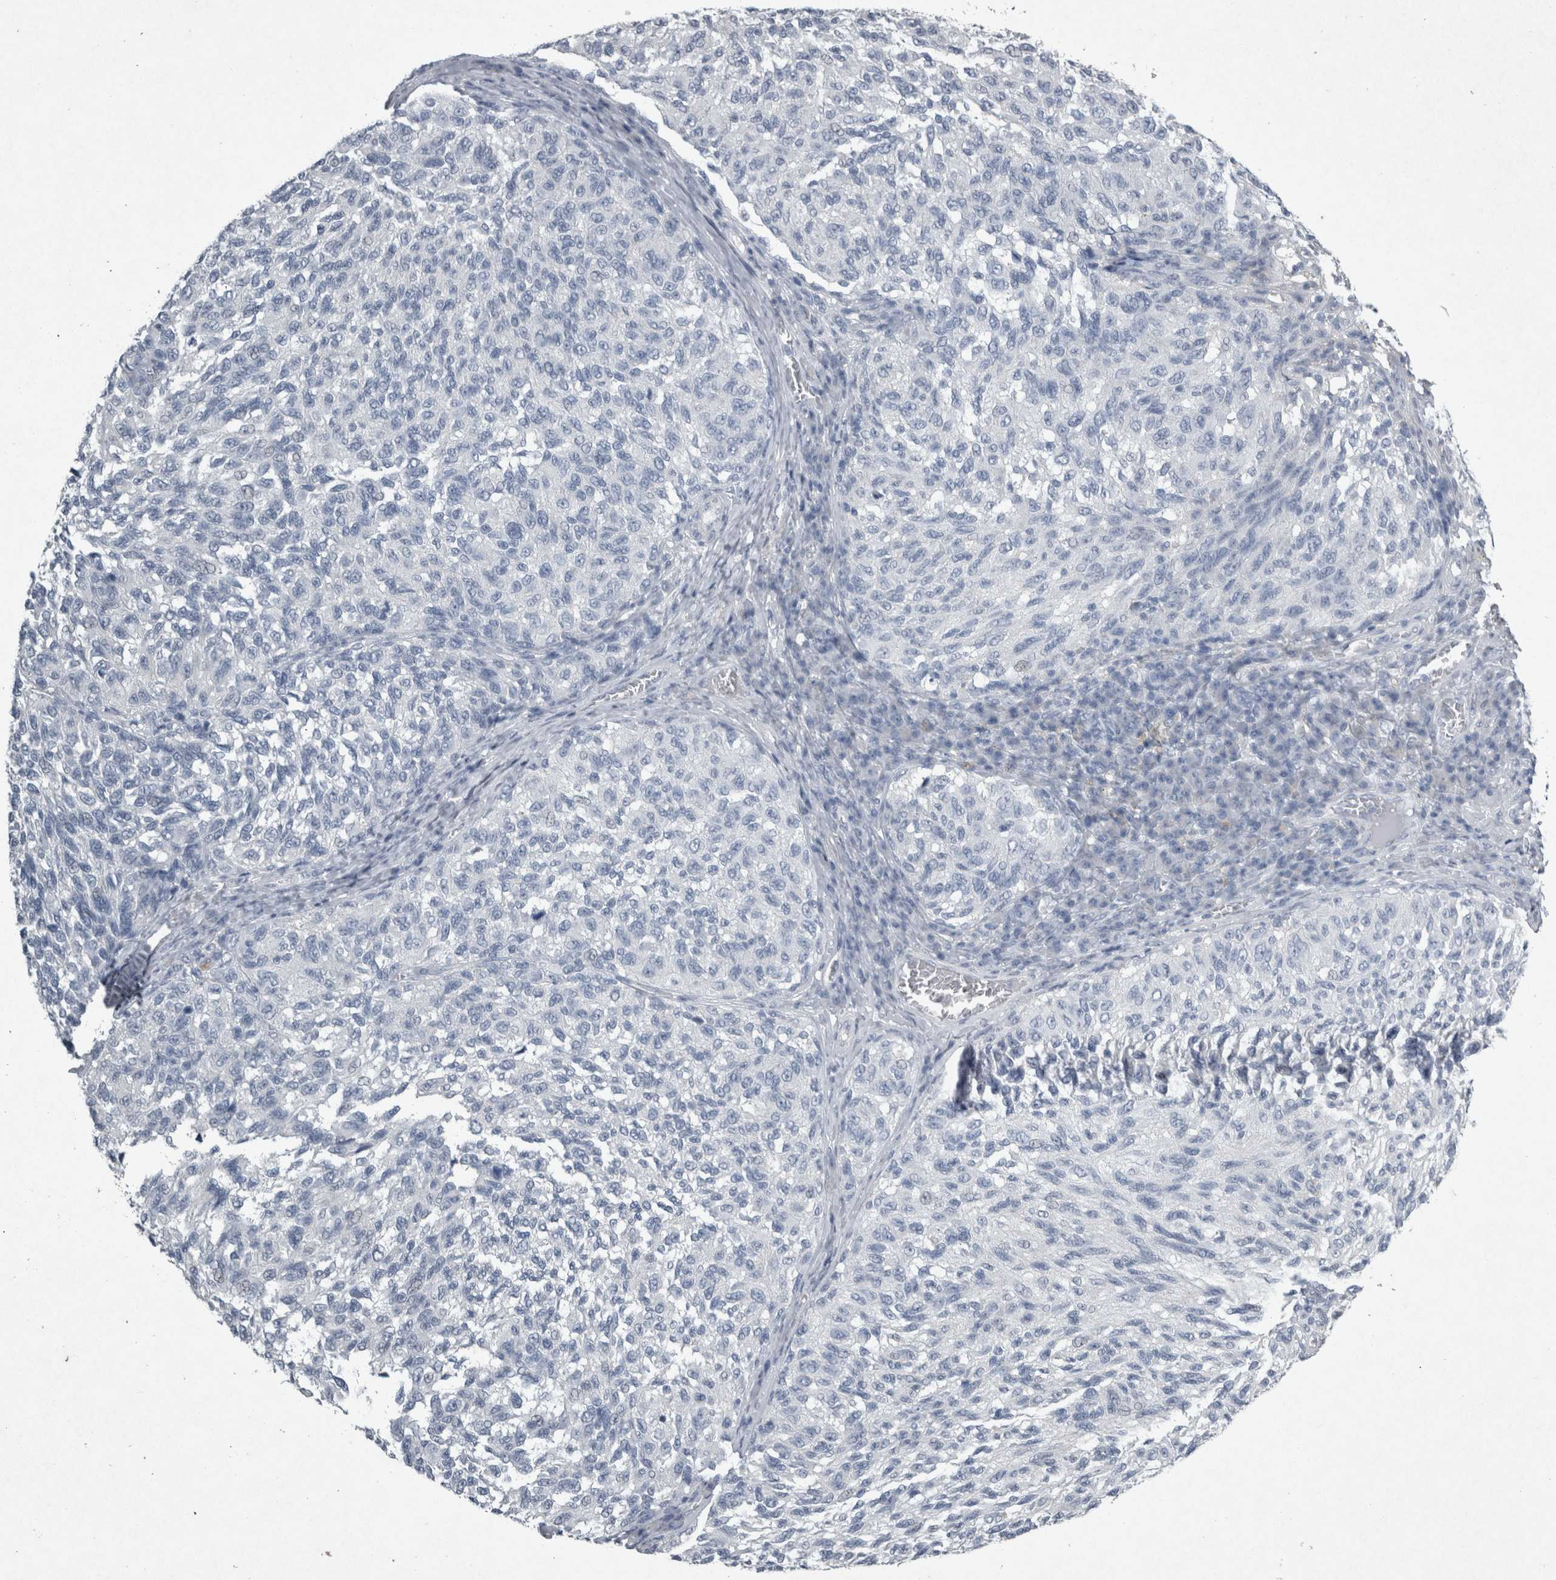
{"staining": {"intensity": "negative", "quantity": "none", "location": "none"}, "tissue": "melanoma", "cell_type": "Tumor cells", "image_type": "cancer", "snomed": [{"axis": "morphology", "description": "Malignant melanoma, NOS"}, {"axis": "topography", "description": "Skin"}], "caption": "The image displays no significant staining in tumor cells of melanoma.", "gene": "PDX1", "patient": {"sex": "female", "age": 73}}